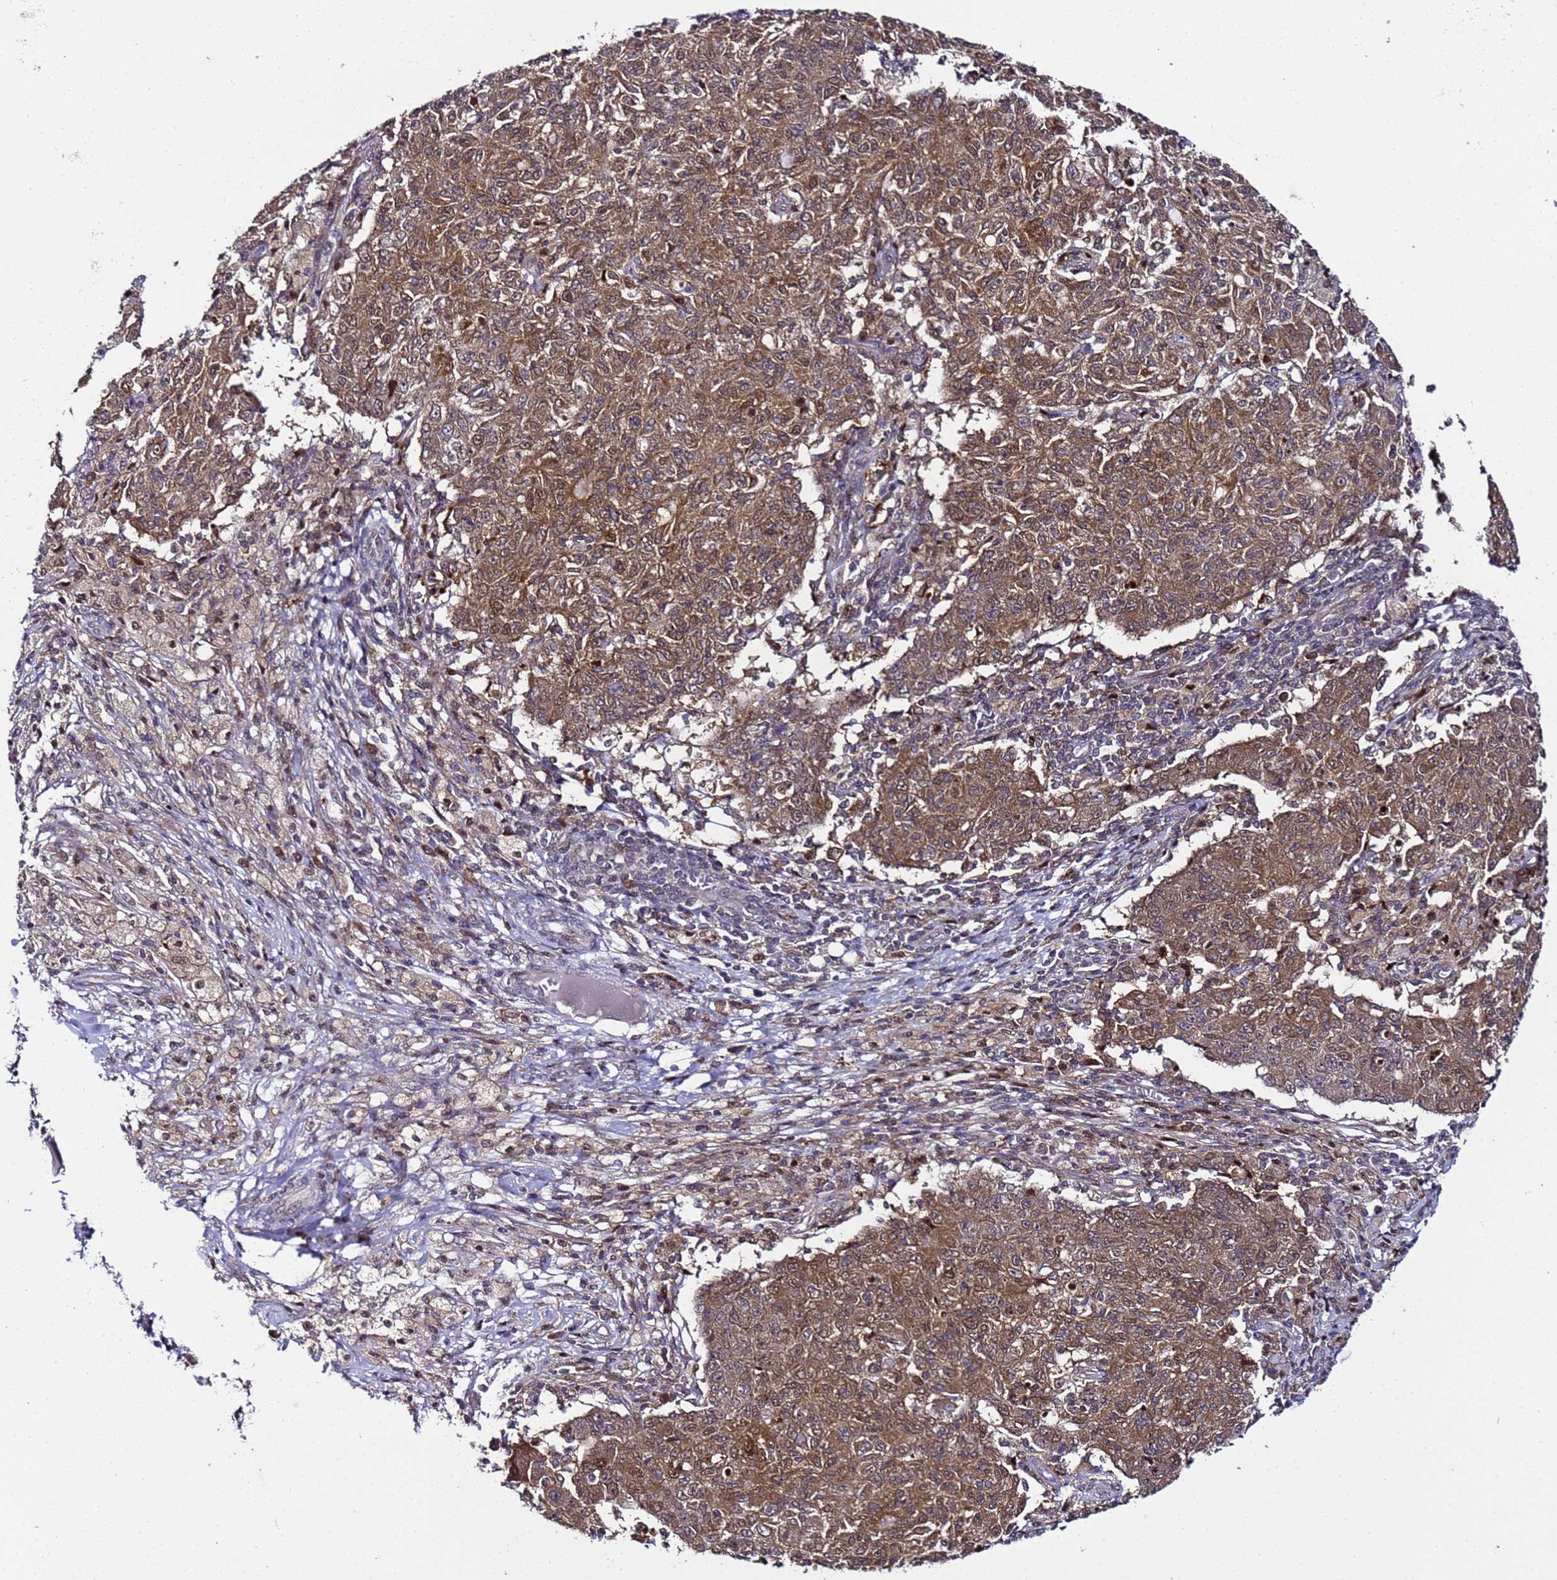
{"staining": {"intensity": "moderate", "quantity": ">75%", "location": "cytoplasmic/membranous"}, "tissue": "ovarian cancer", "cell_type": "Tumor cells", "image_type": "cancer", "snomed": [{"axis": "morphology", "description": "Carcinoma, endometroid"}, {"axis": "topography", "description": "Ovary"}], "caption": "Immunohistochemistry (IHC) photomicrograph of human endometroid carcinoma (ovarian) stained for a protein (brown), which reveals medium levels of moderate cytoplasmic/membranous staining in about >75% of tumor cells.", "gene": "ALG3", "patient": {"sex": "female", "age": 42}}